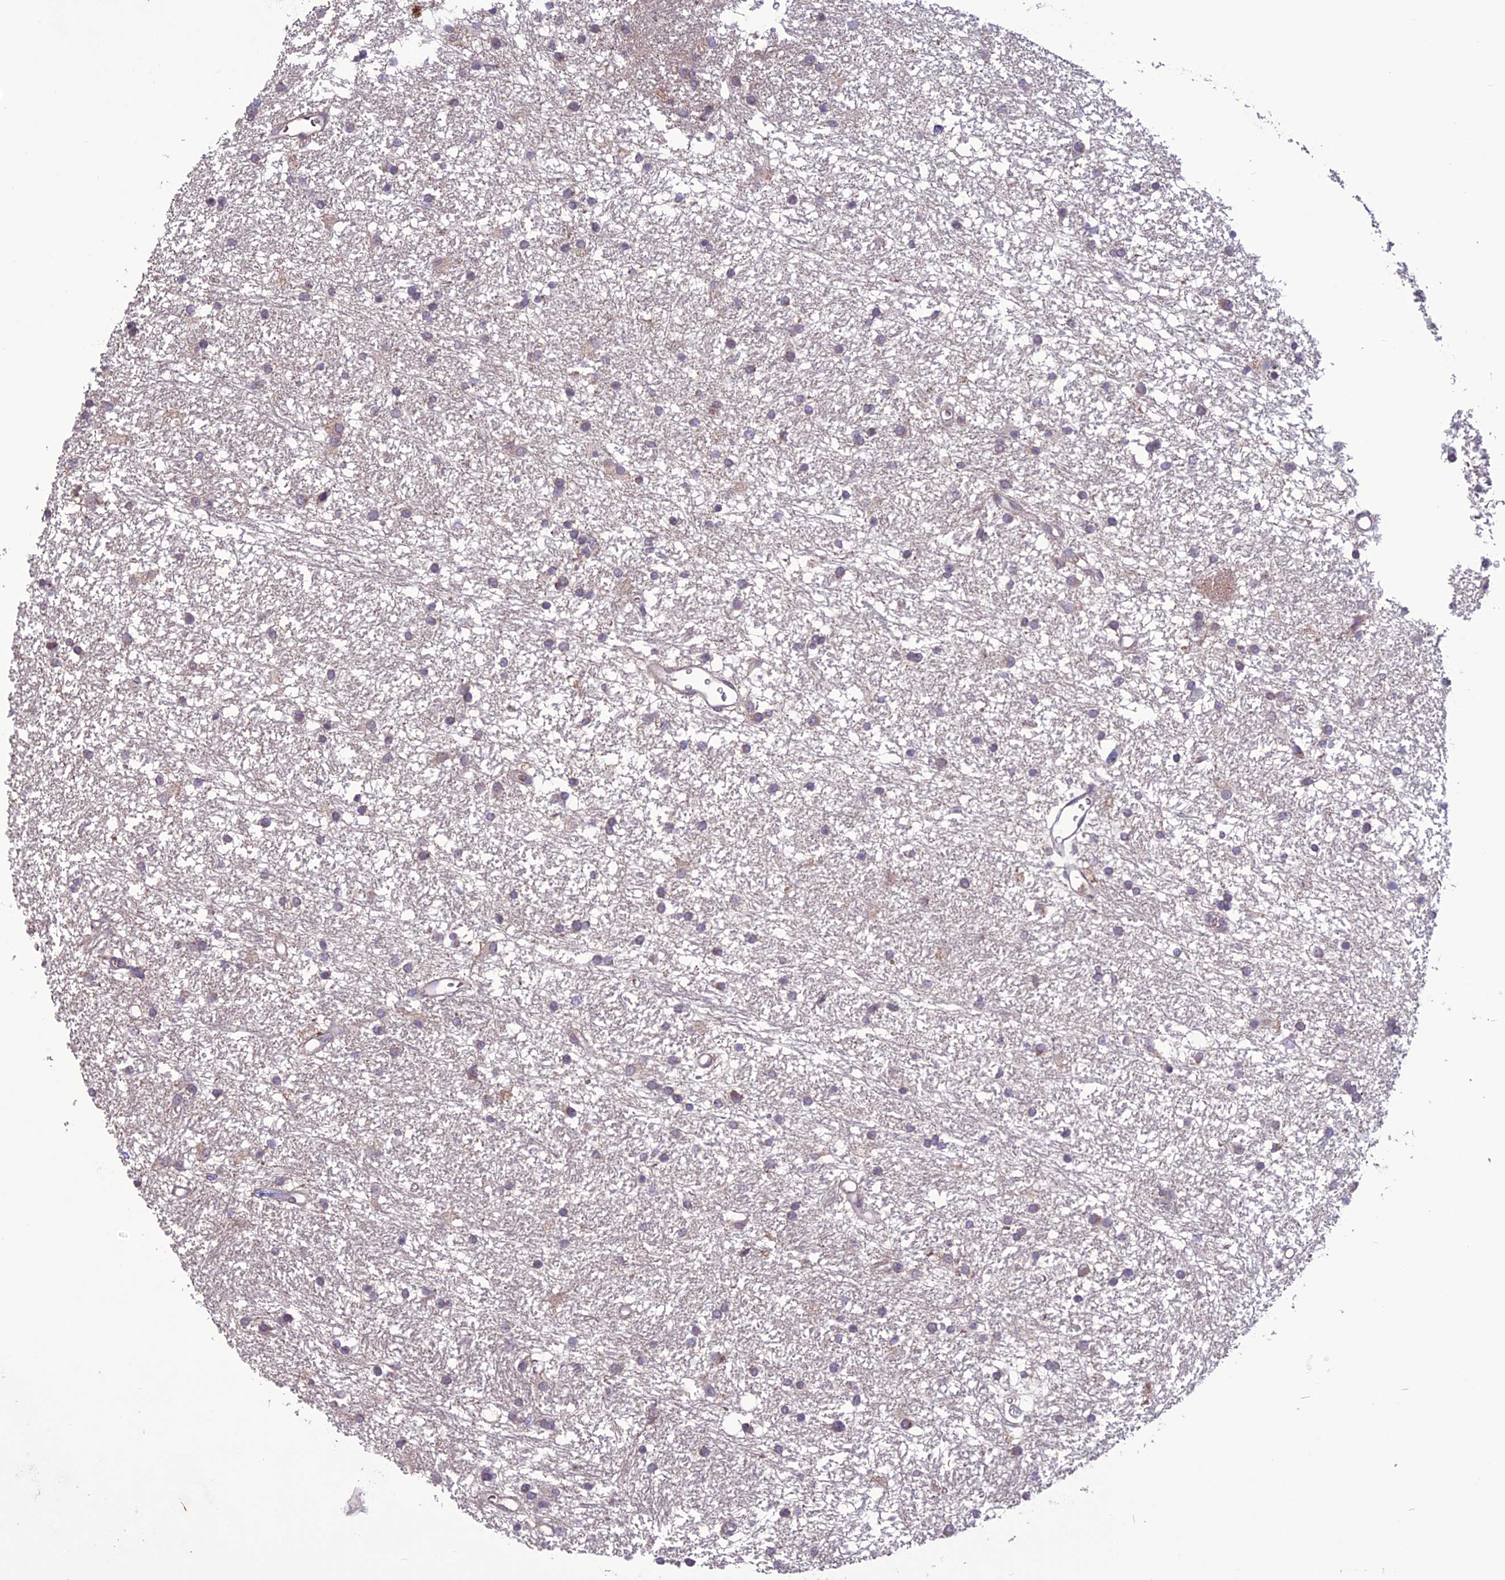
{"staining": {"intensity": "weak", "quantity": "<25%", "location": "cytoplasmic/membranous"}, "tissue": "glioma", "cell_type": "Tumor cells", "image_type": "cancer", "snomed": [{"axis": "morphology", "description": "Glioma, malignant, High grade"}, {"axis": "topography", "description": "Brain"}], "caption": "An IHC image of glioma is shown. There is no staining in tumor cells of glioma. (DAB (3,3'-diaminobenzidine) IHC with hematoxylin counter stain).", "gene": "C2orf76", "patient": {"sex": "male", "age": 77}}